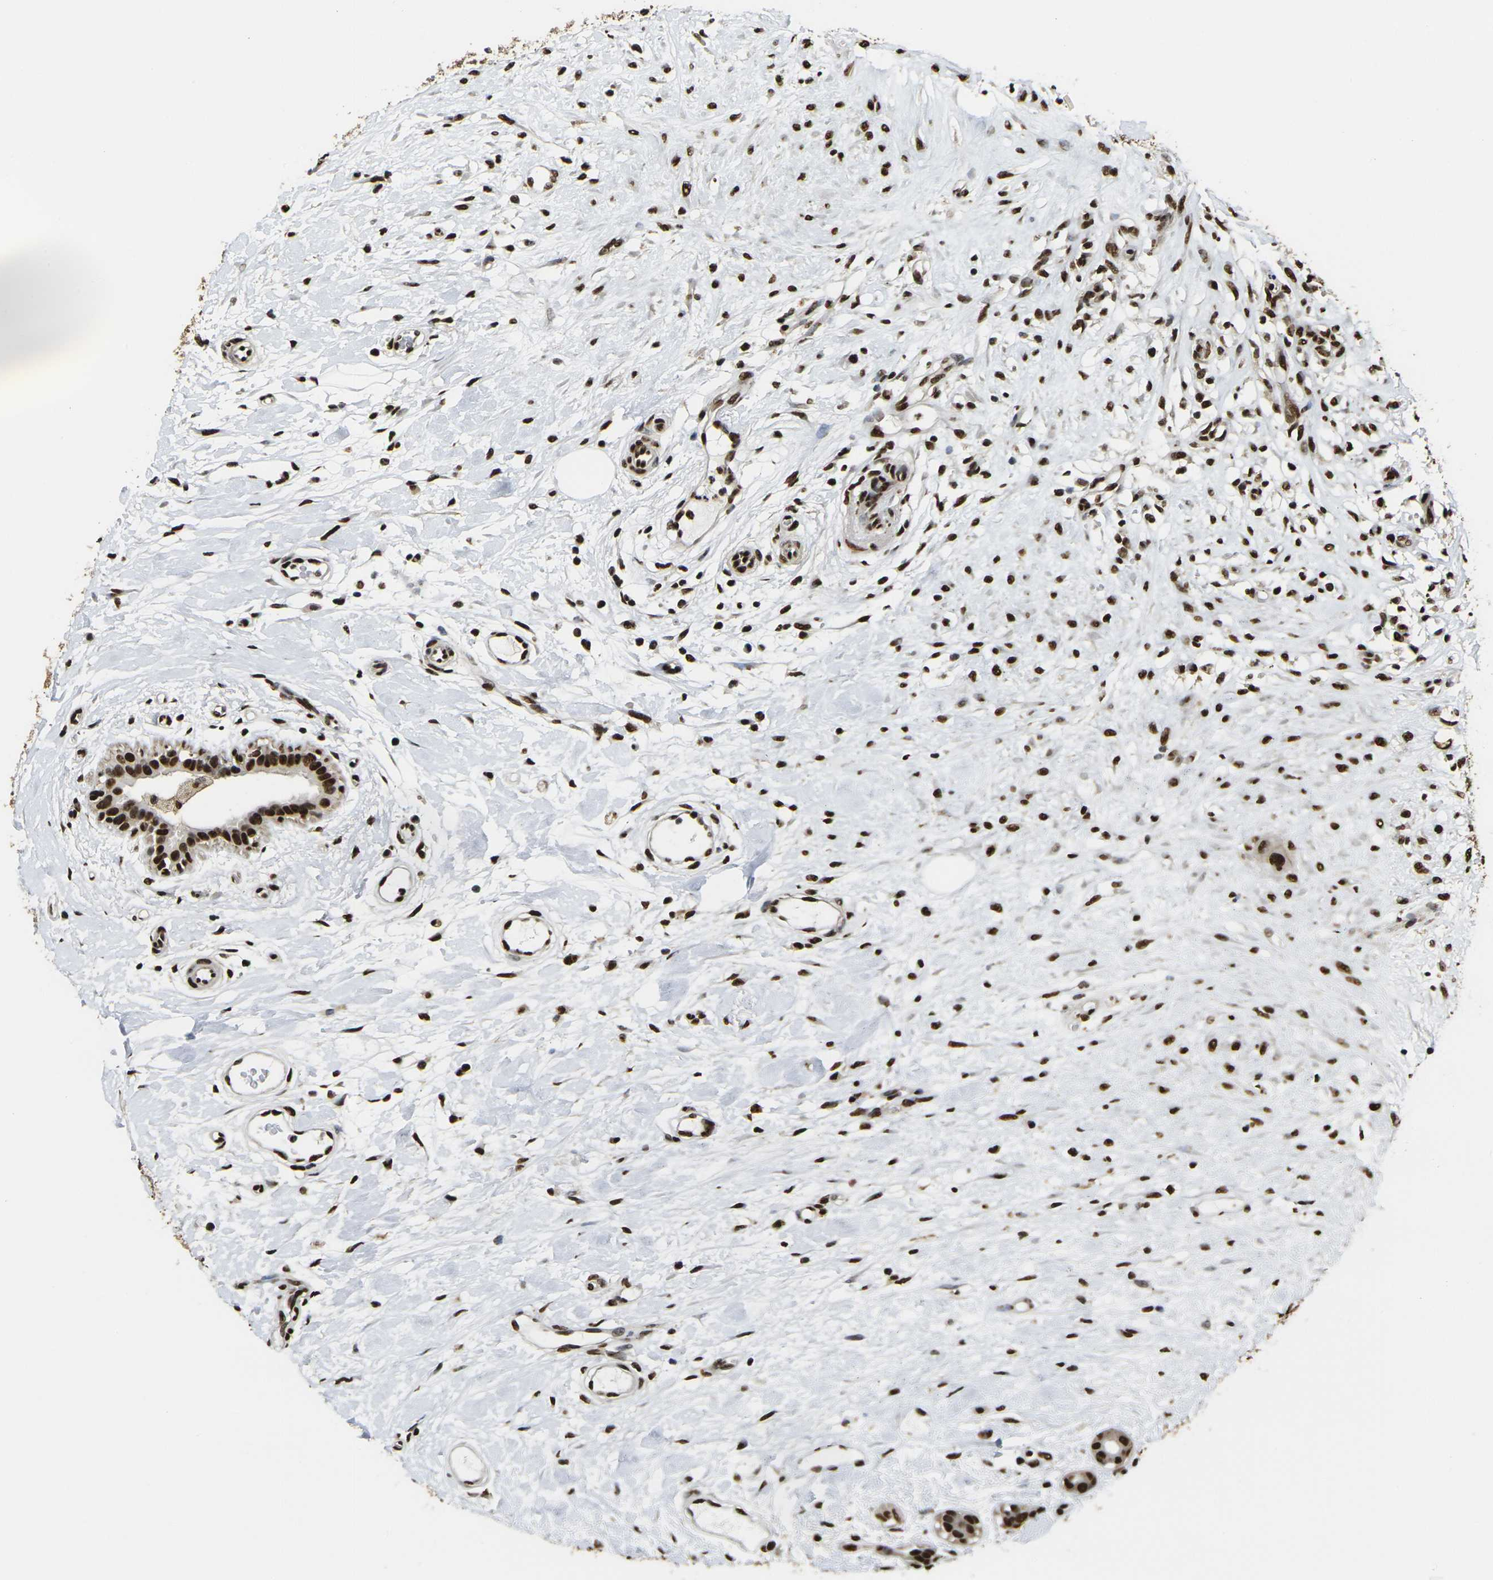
{"staining": {"intensity": "strong", "quantity": ">75%", "location": "nuclear"}, "tissue": "breast cancer", "cell_type": "Tumor cells", "image_type": "cancer", "snomed": [{"axis": "morphology", "description": "Duct carcinoma"}, {"axis": "topography", "description": "Breast"}], "caption": "Protein staining of breast invasive ductal carcinoma tissue exhibits strong nuclear positivity in about >75% of tumor cells.", "gene": "SMARCC1", "patient": {"sex": "female", "age": 40}}